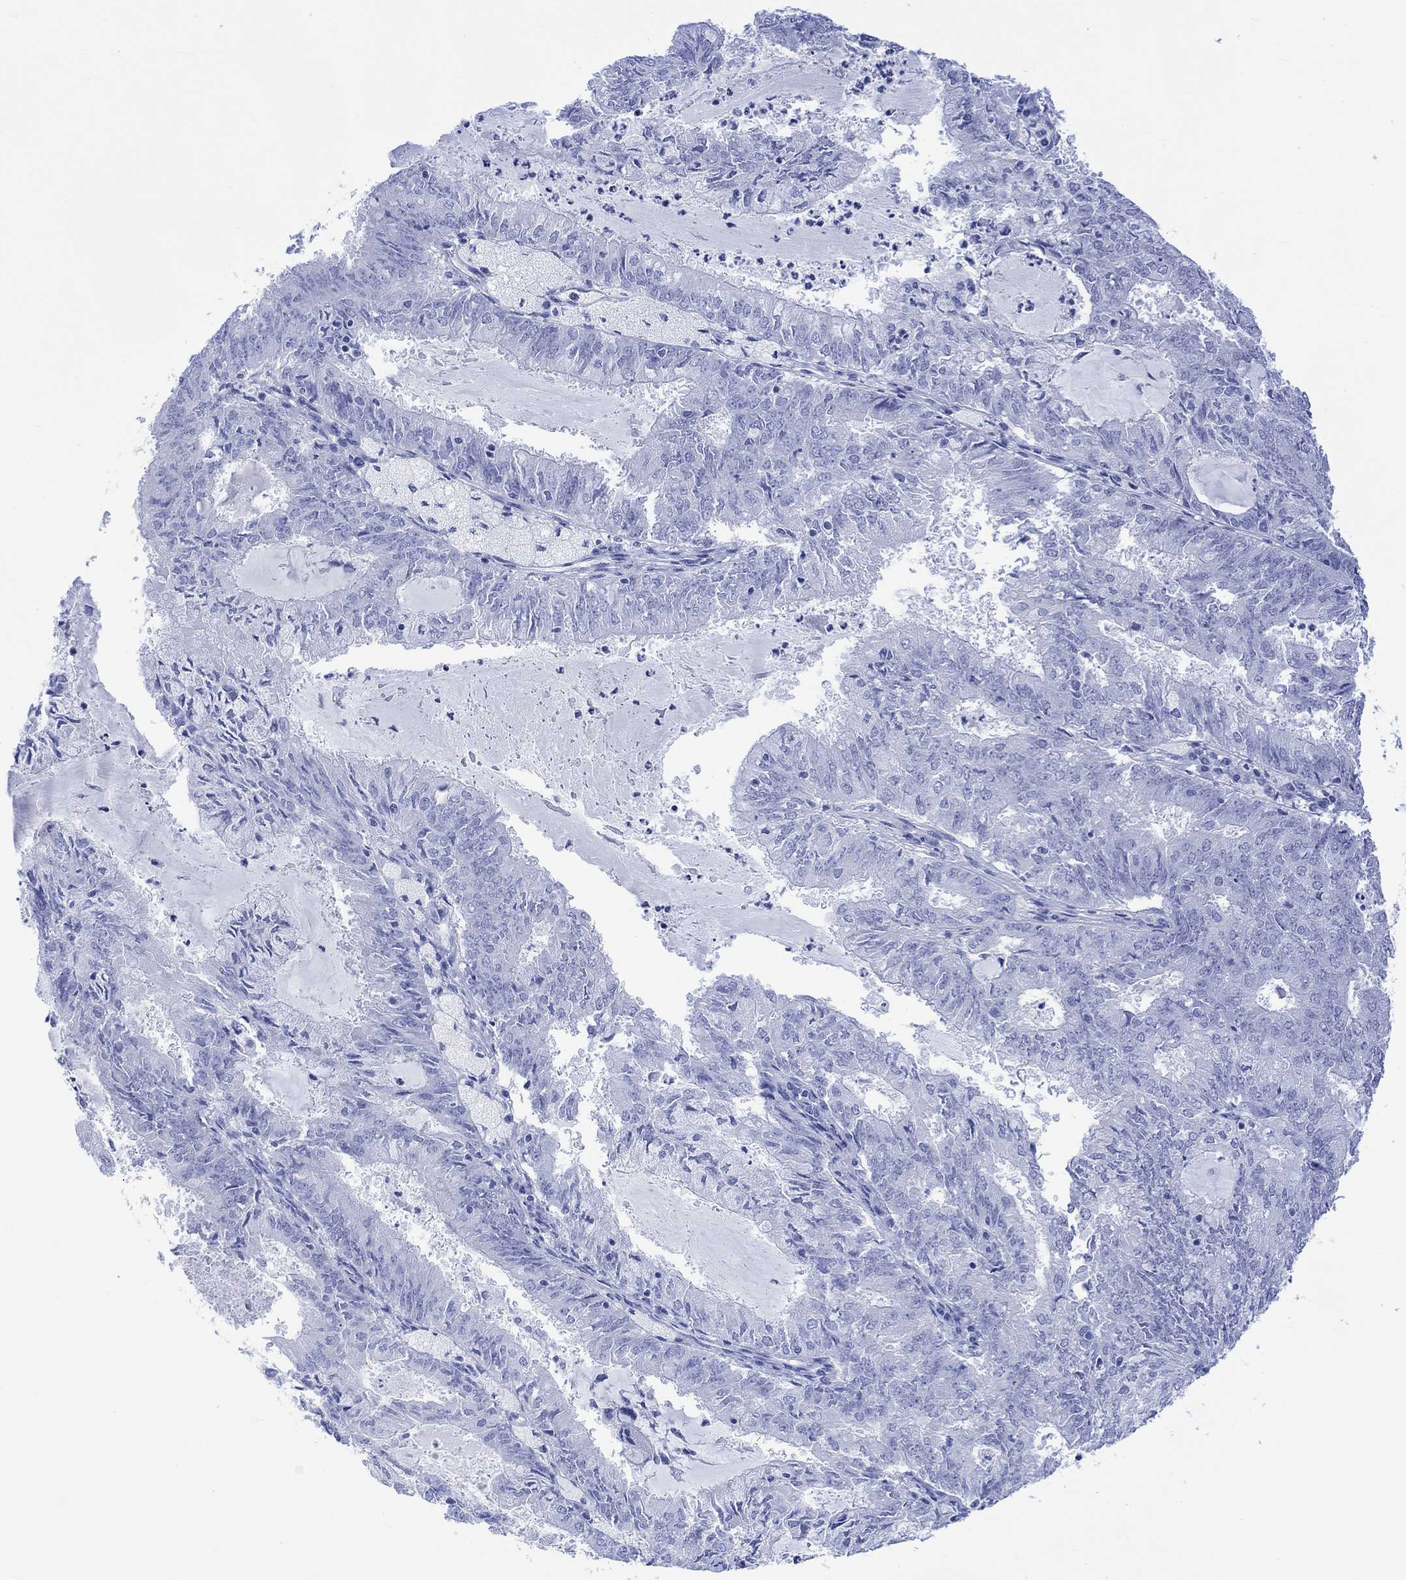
{"staining": {"intensity": "negative", "quantity": "none", "location": "none"}, "tissue": "endometrial cancer", "cell_type": "Tumor cells", "image_type": "cancer", "snomed": [{"axis": "morphology", "description": "Adenocarcinoma, NOS"}, {"axis": "topography", "description": "Endometrium"}], "caption": "The immunohistochemistry micrograph has no significant expression in tumor cells of endometrial adenocarcinoma tissue. The staining was performed using DAB to visualize the protein expression in brown, while the nuclei were stained in blue with hematoxylin (Magnification: 20x).", "gene": "CELF4", "patient": {"sex": "female", "age": 57}}